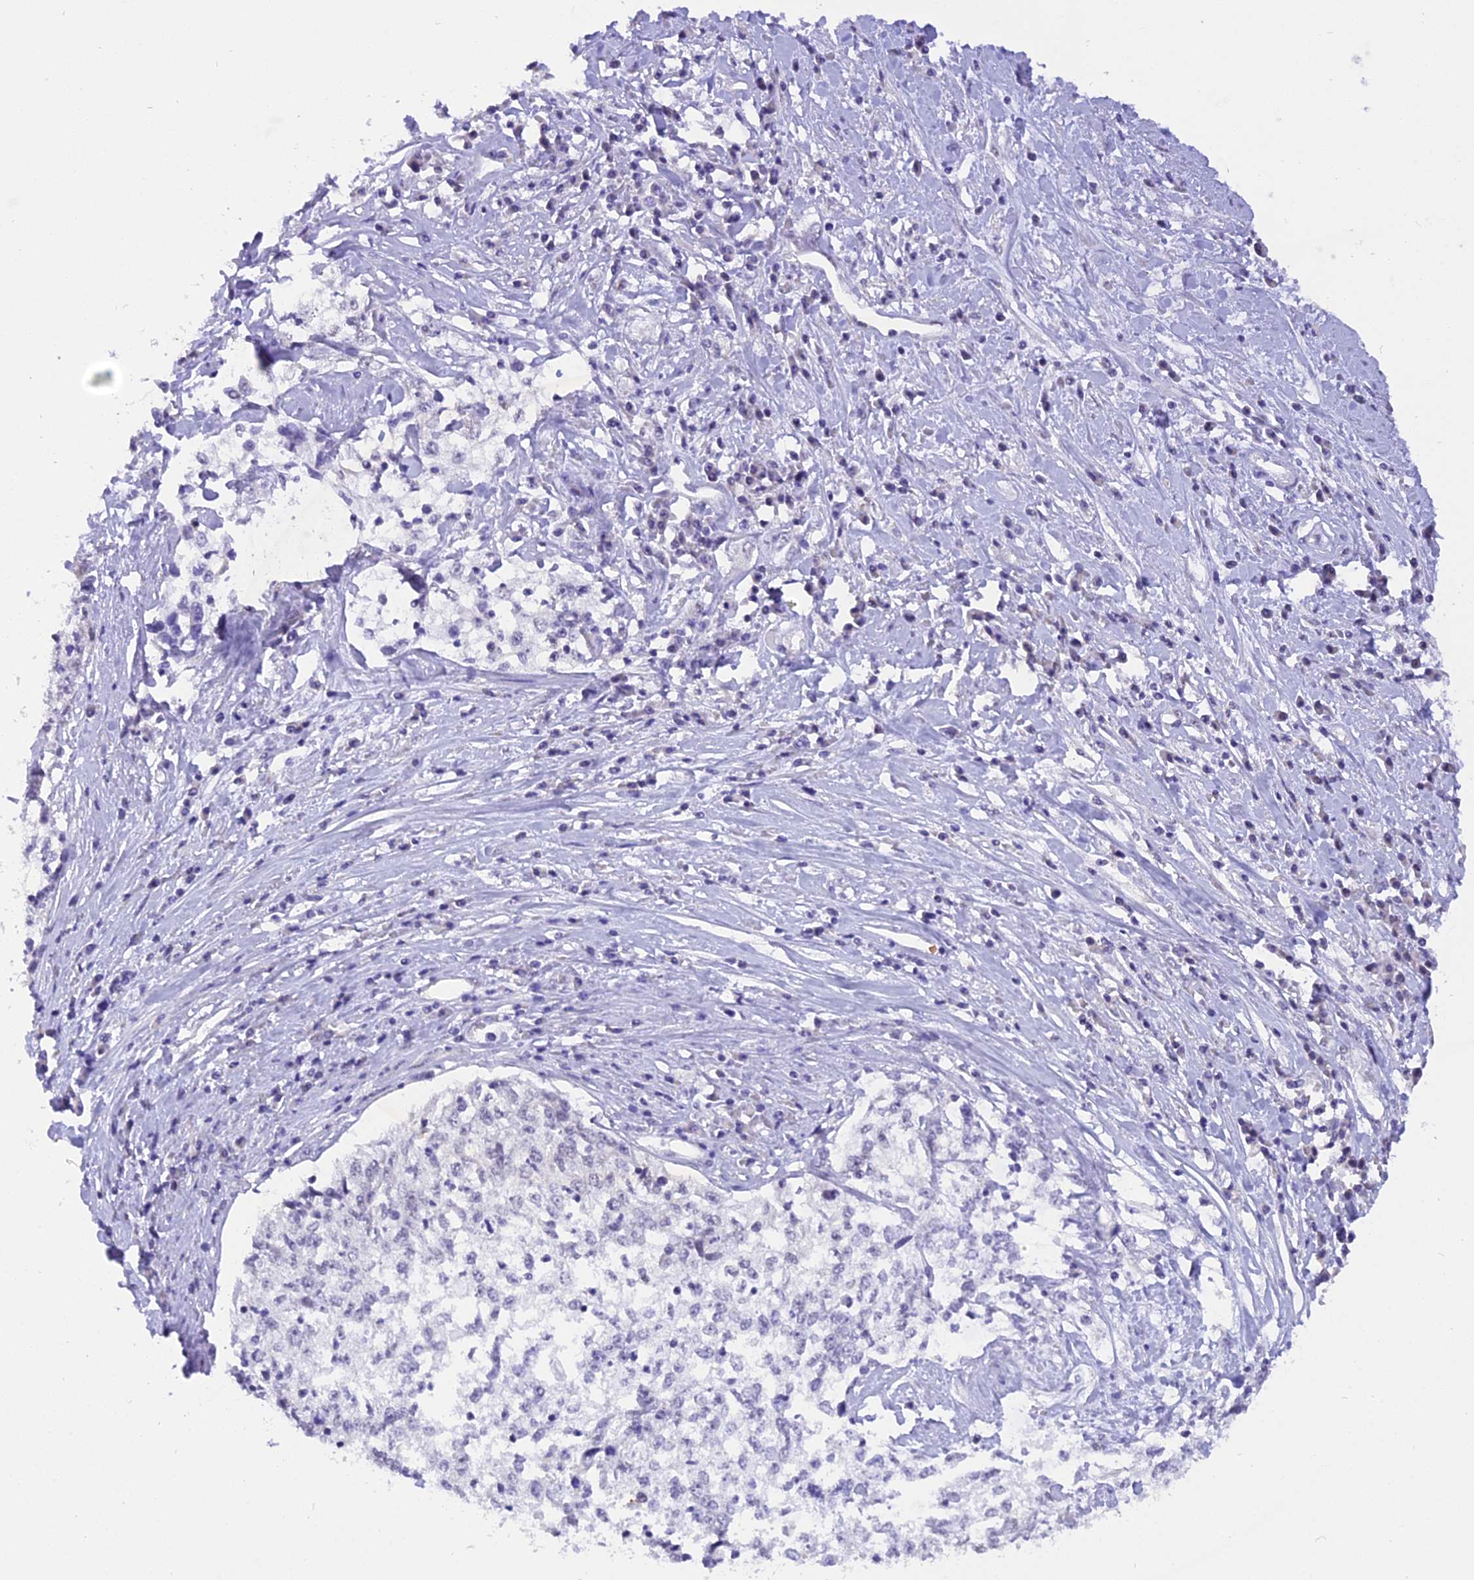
{"staining": {"intensity": "negative", "quantity": "none", "location": "none"}, "tissue": "cervical cancer", "cell_type": "Tumor cells", "image_type": "cancer", "snomed": [{"axis": "morphology", "description": "Squamous cell carcinoma, NOS"}, {"axis": "topography", "description": "Cervix"}], "caption": "DAB (3,3'-diaminobenzidine) immunohistochemical staining of human squamous cell carcinoma (cervical) reveals no significant expression in tumor cells.", "gene": "AHSP", "patient": {"sex": "female", "age": 57}}